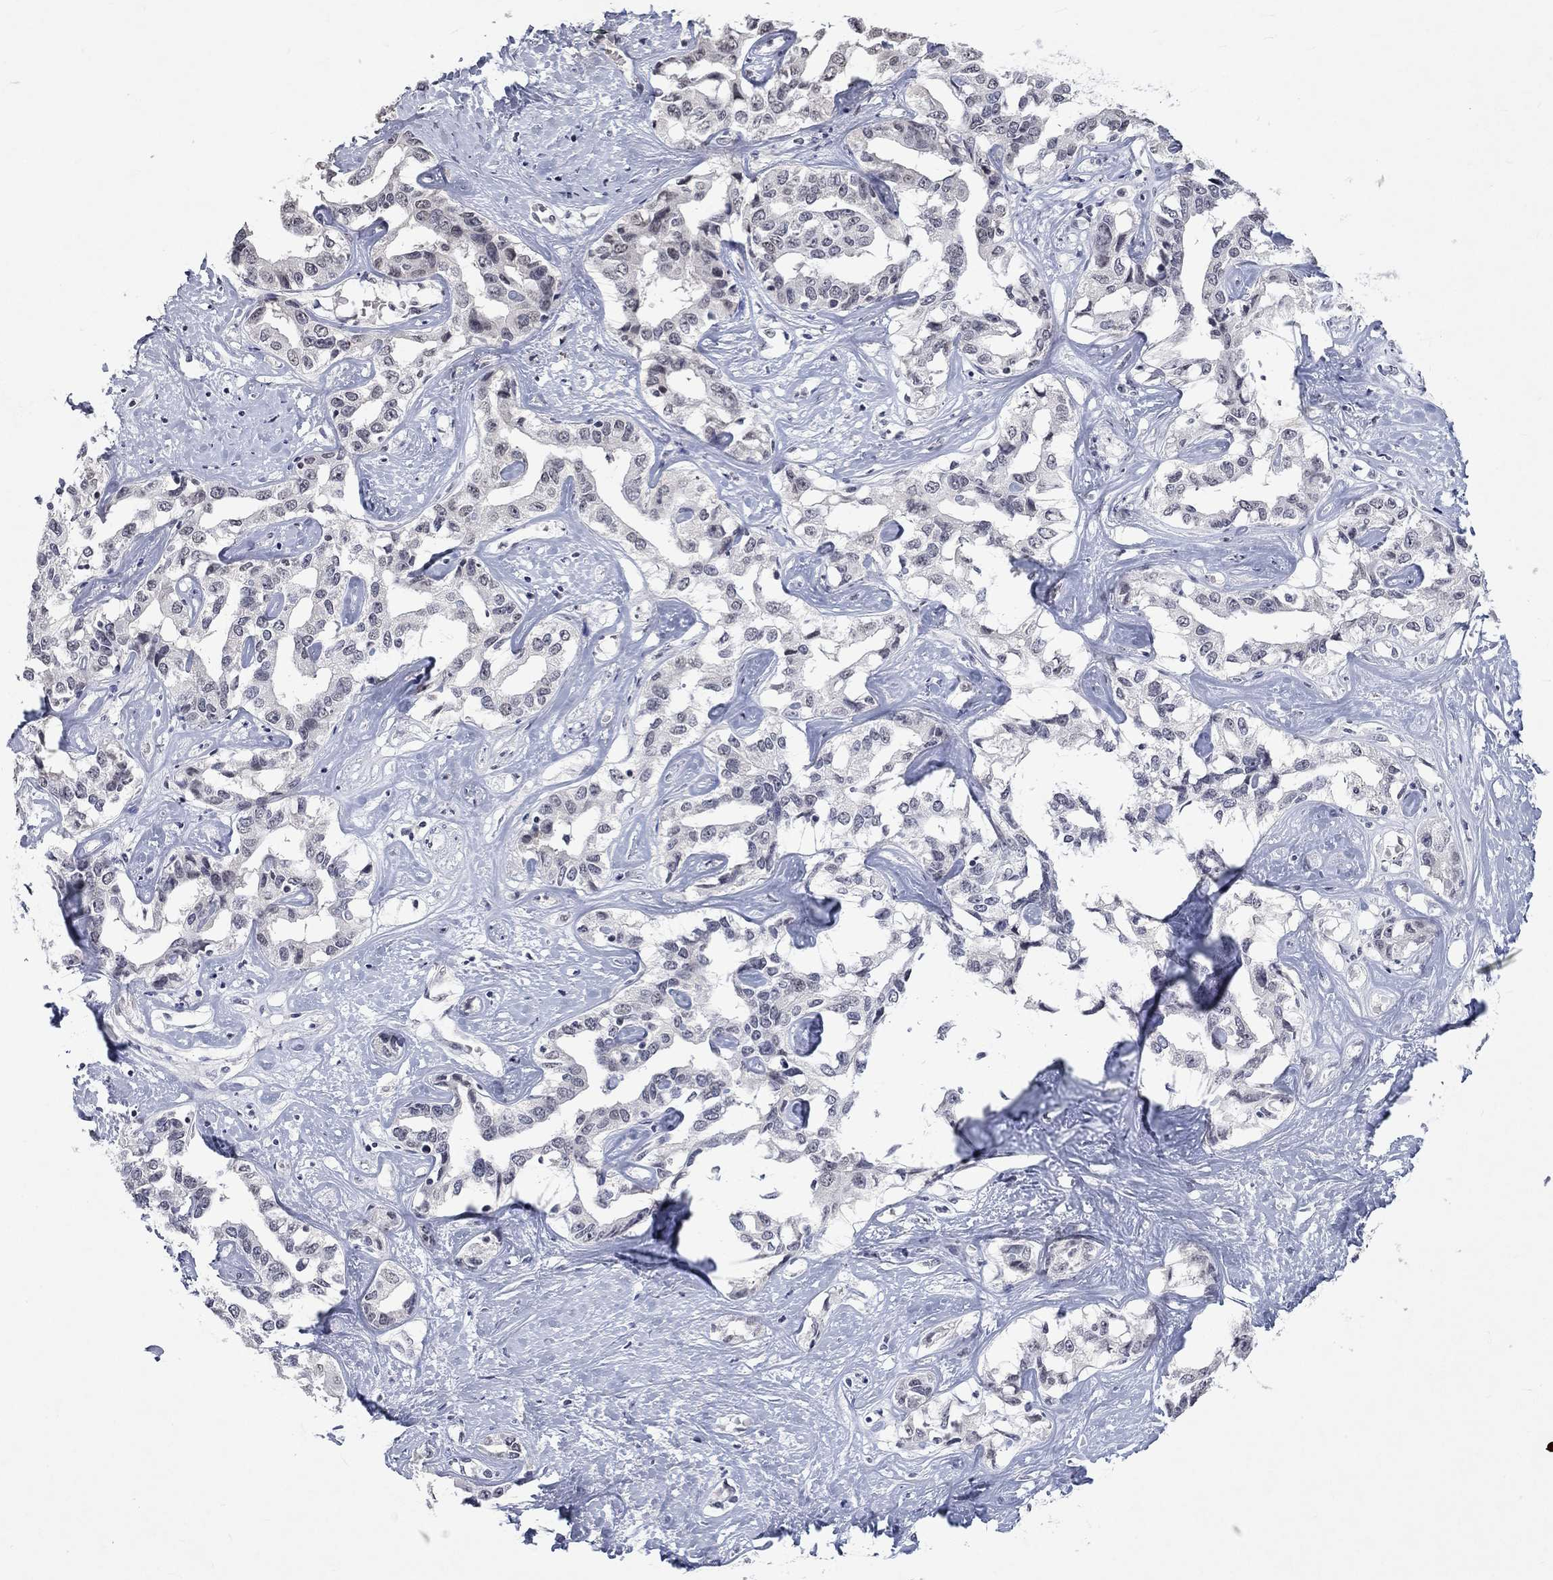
{"staining": {"intensity": "negative", "quantity": "none", "location": "none"}, "tissue": "liver cancer", "cell_type": "Tumor cells", "image_type": "cancer", "snomed": [{"axis": "morphology", "description": "Cholangiocarcinoma"}, {"axis": "topography", "description": "Liver"}], "caption": "Immunohistochemical staining of human liver cholangiocarcinoma displays no significant positivity in tumor cells.", "gene": "TMEM143", "patient": {"sex": "male", "age": 59}}